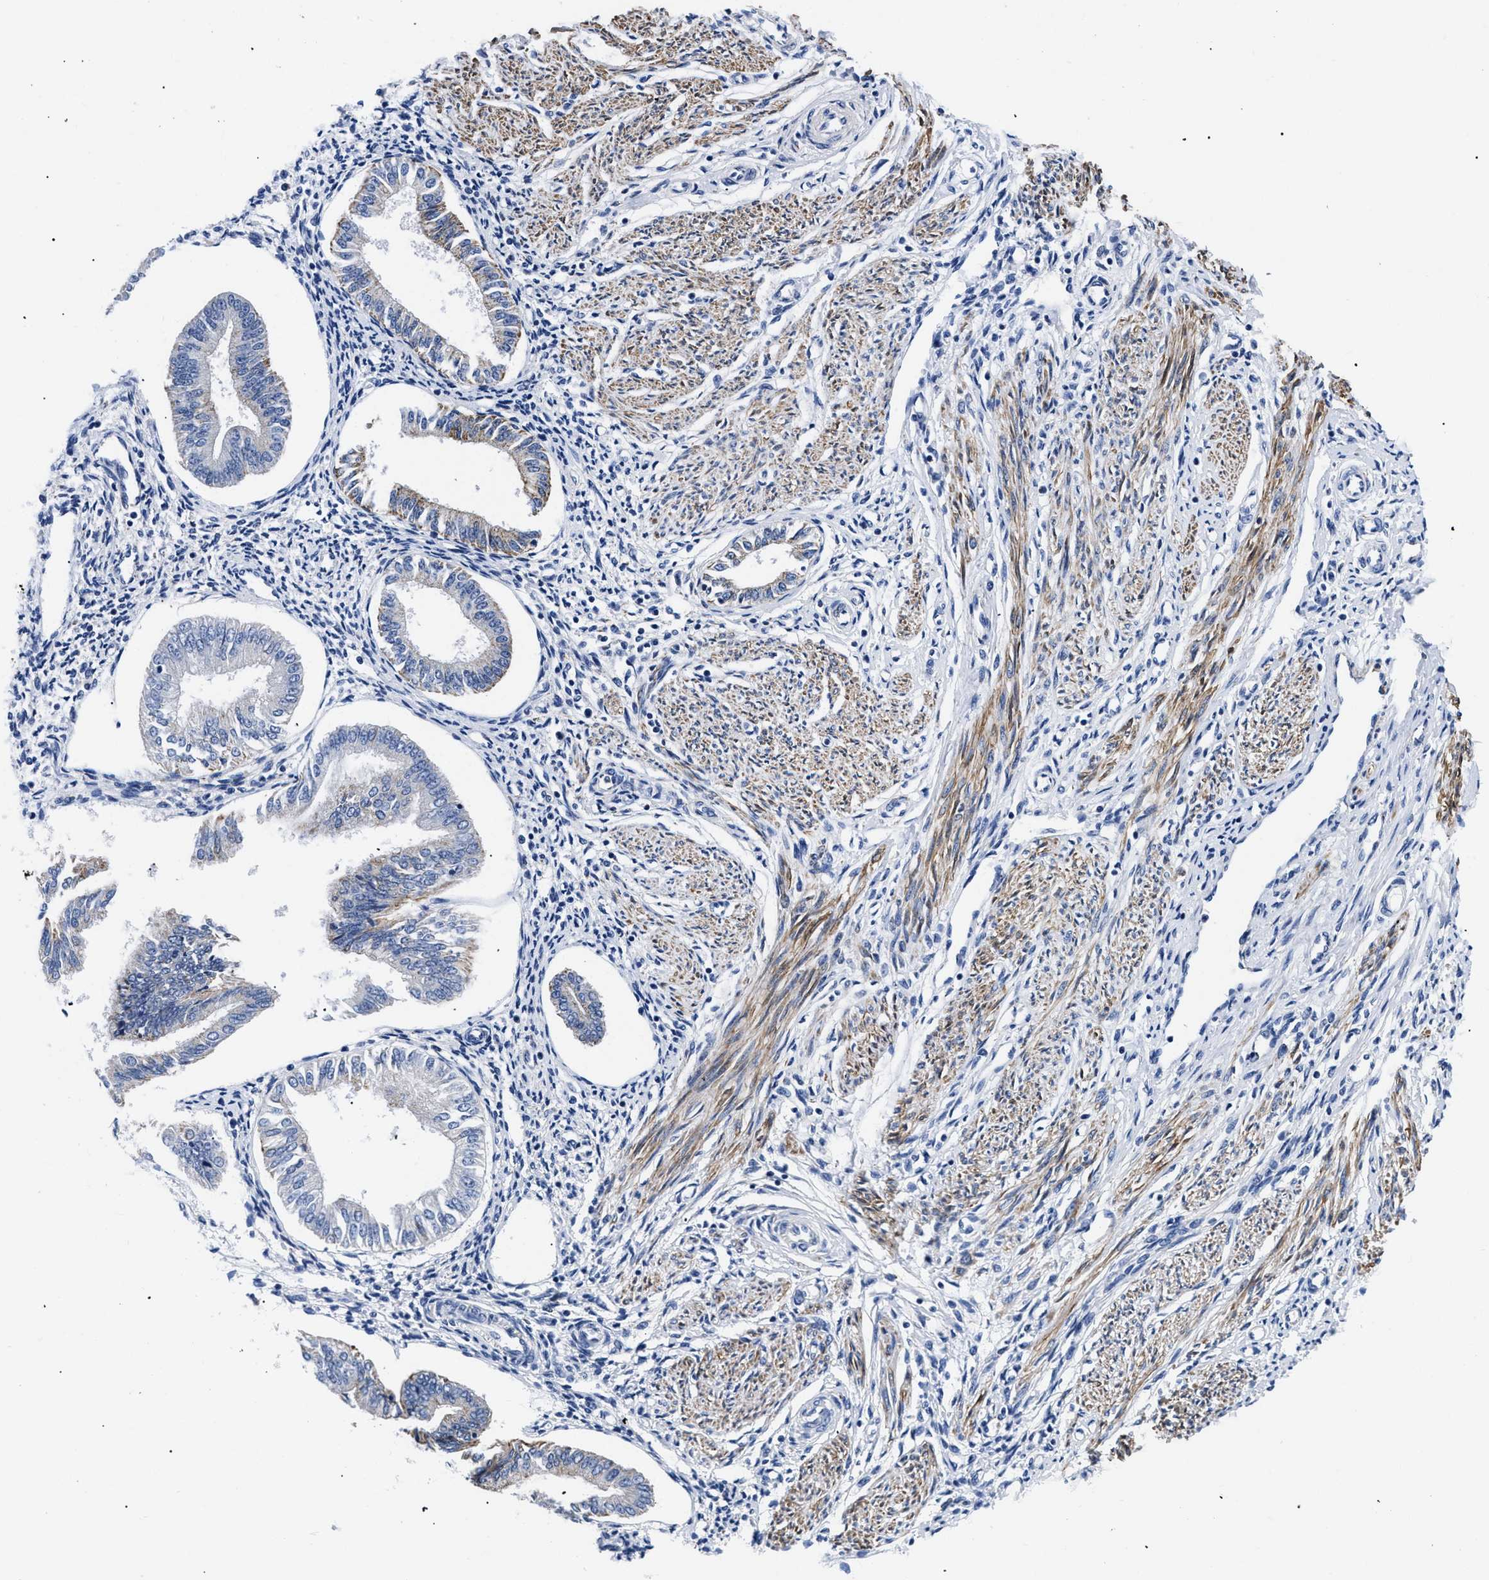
{"staining": {"intensity": "negative", "quantity": "none", "location": "none"}, "tissue": "endometrium", "cell_type": "Cells in endometrial stroma", "image_type": "normal", "snomed": [{"axis": "morphology", "description": "Normal tissue, NOS"}, {"axis": "topography", "description": "Endometrium"}], "caption": "This is an immunohistochemistry (IHC) image of unremarkable human endometrium. There is no staining in cells in endometrial stroma.", "gene": "GPR149", "patient": {"sex": "female", "age": 50}}